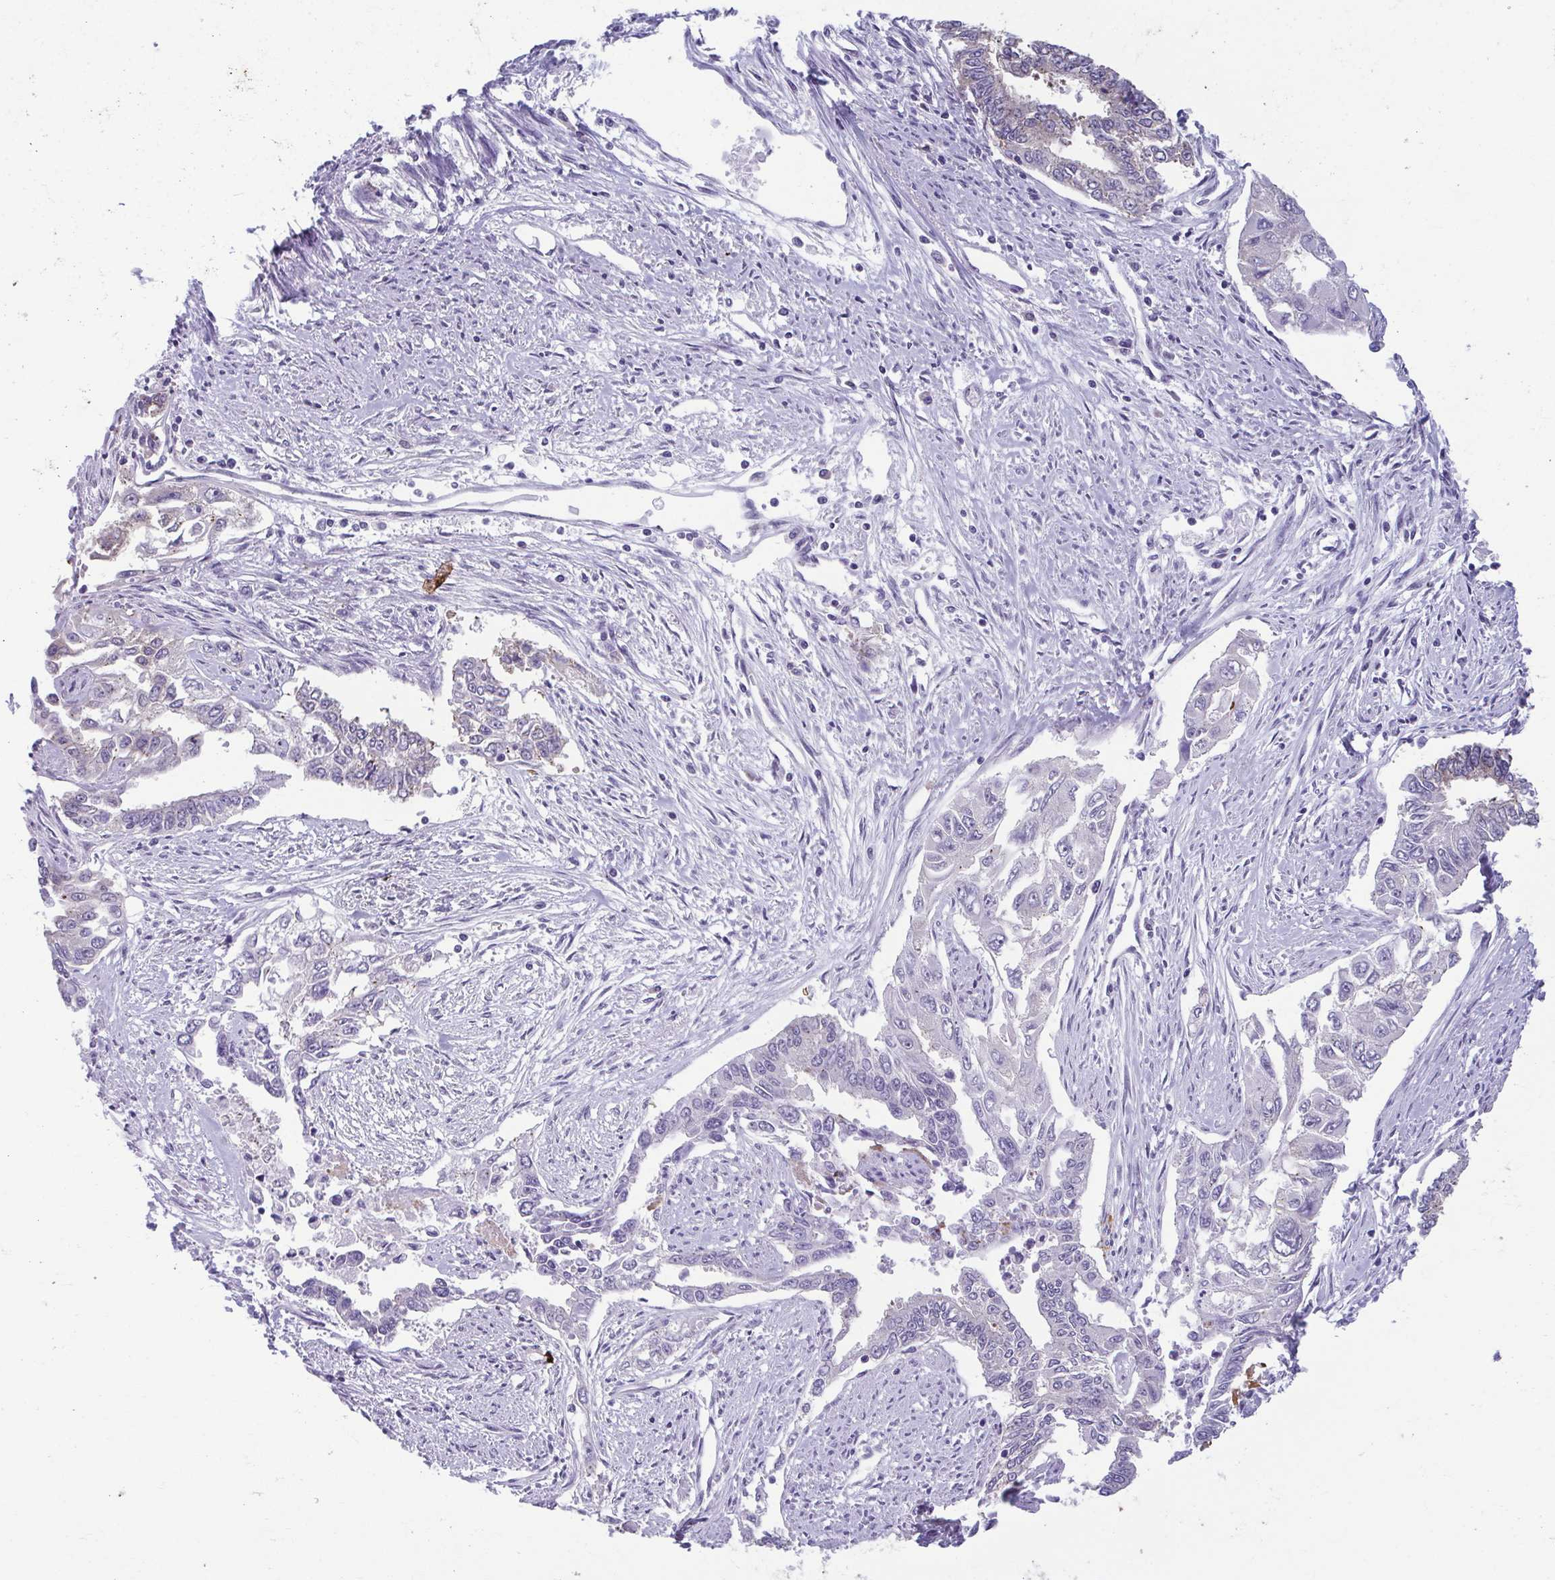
{"staining": {"intensity": "negative", "quantity": "none", "location": "none"}, "tissue": "endometrial cancer", "cell_type": "Tumor cells", "image_type": "cancer", "snomed": [{"axis": "morphology", "description": "Adenocarcinoma, NOS"}, {"axis": "topography", "description": "Uterus"}], "caption": "Photomicrograph shows no significant protein positivity in tumor cells of endometrial cancer.", "gene": "TMEM108", "patient": {"sex": "female", "age": 59}}